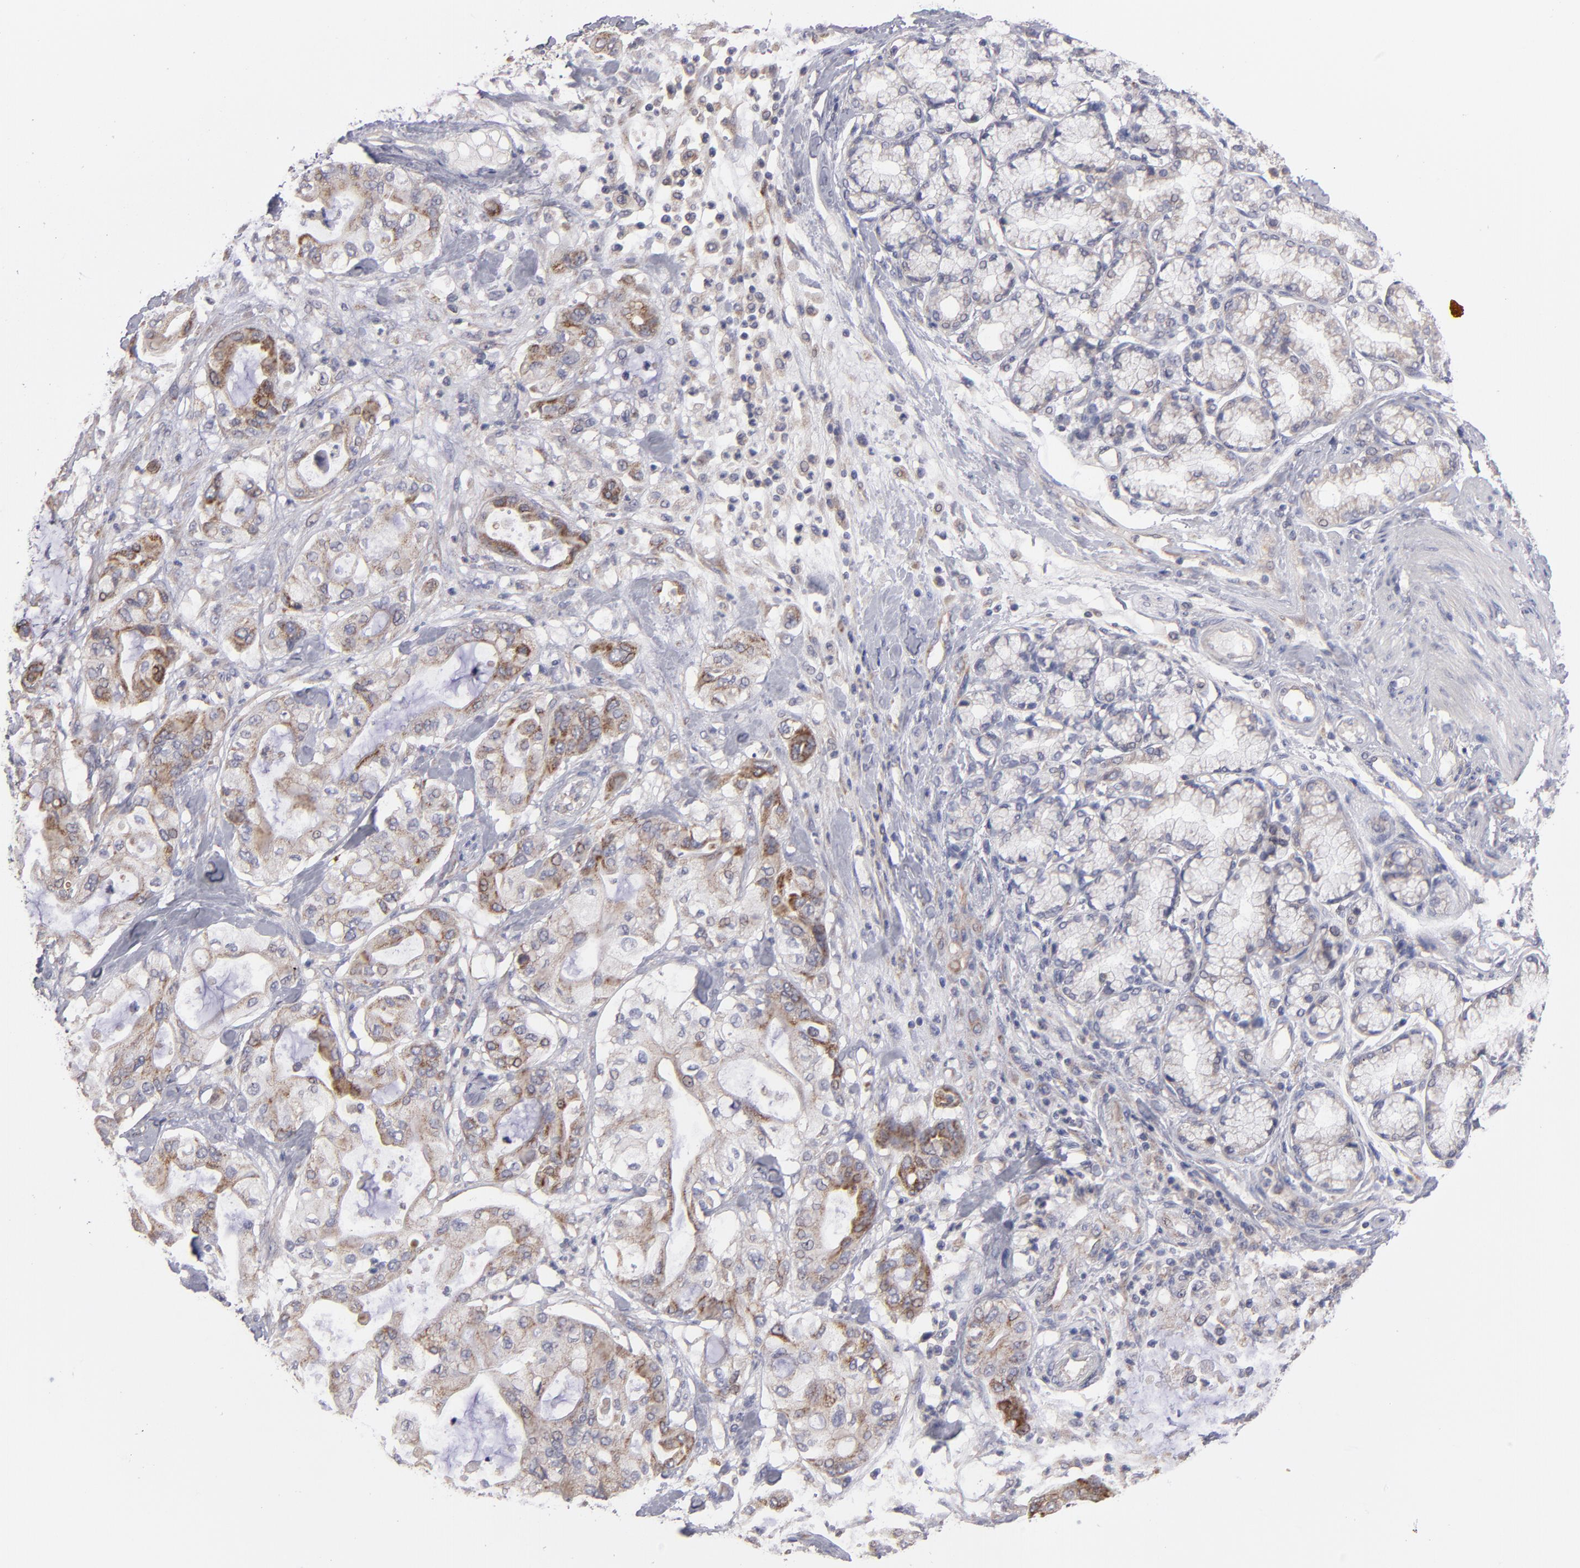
{"staining": {"intensity": "strong", "quantity": "<25%", "location": "cytoplasmic/membranous"}, "tissue": "pancreatic cancer", "cell_type": "Tumor cells", "image_type": "cancer", "snomed": [{"axis": "morphology", "description": "Adenocarcinoma, NOS"}, {"axis": "morphology", "description": "Adenocarcinoma, metastatic, NOS"}, {"axis": "topography", "description": "Lymph node"}, {"axis": "topography", "description": "Pancreas"}, {"axis": "topography", "description": "Duodenum"}], "caption": "A micrograph of adenocarcinoma (pancreatic) stained for a protein demonstrates strong cytoplasmic/membranous brown staining in tumor cells.", "gene": "HCCS", "patient": {"sex": "female", "age": 64}}